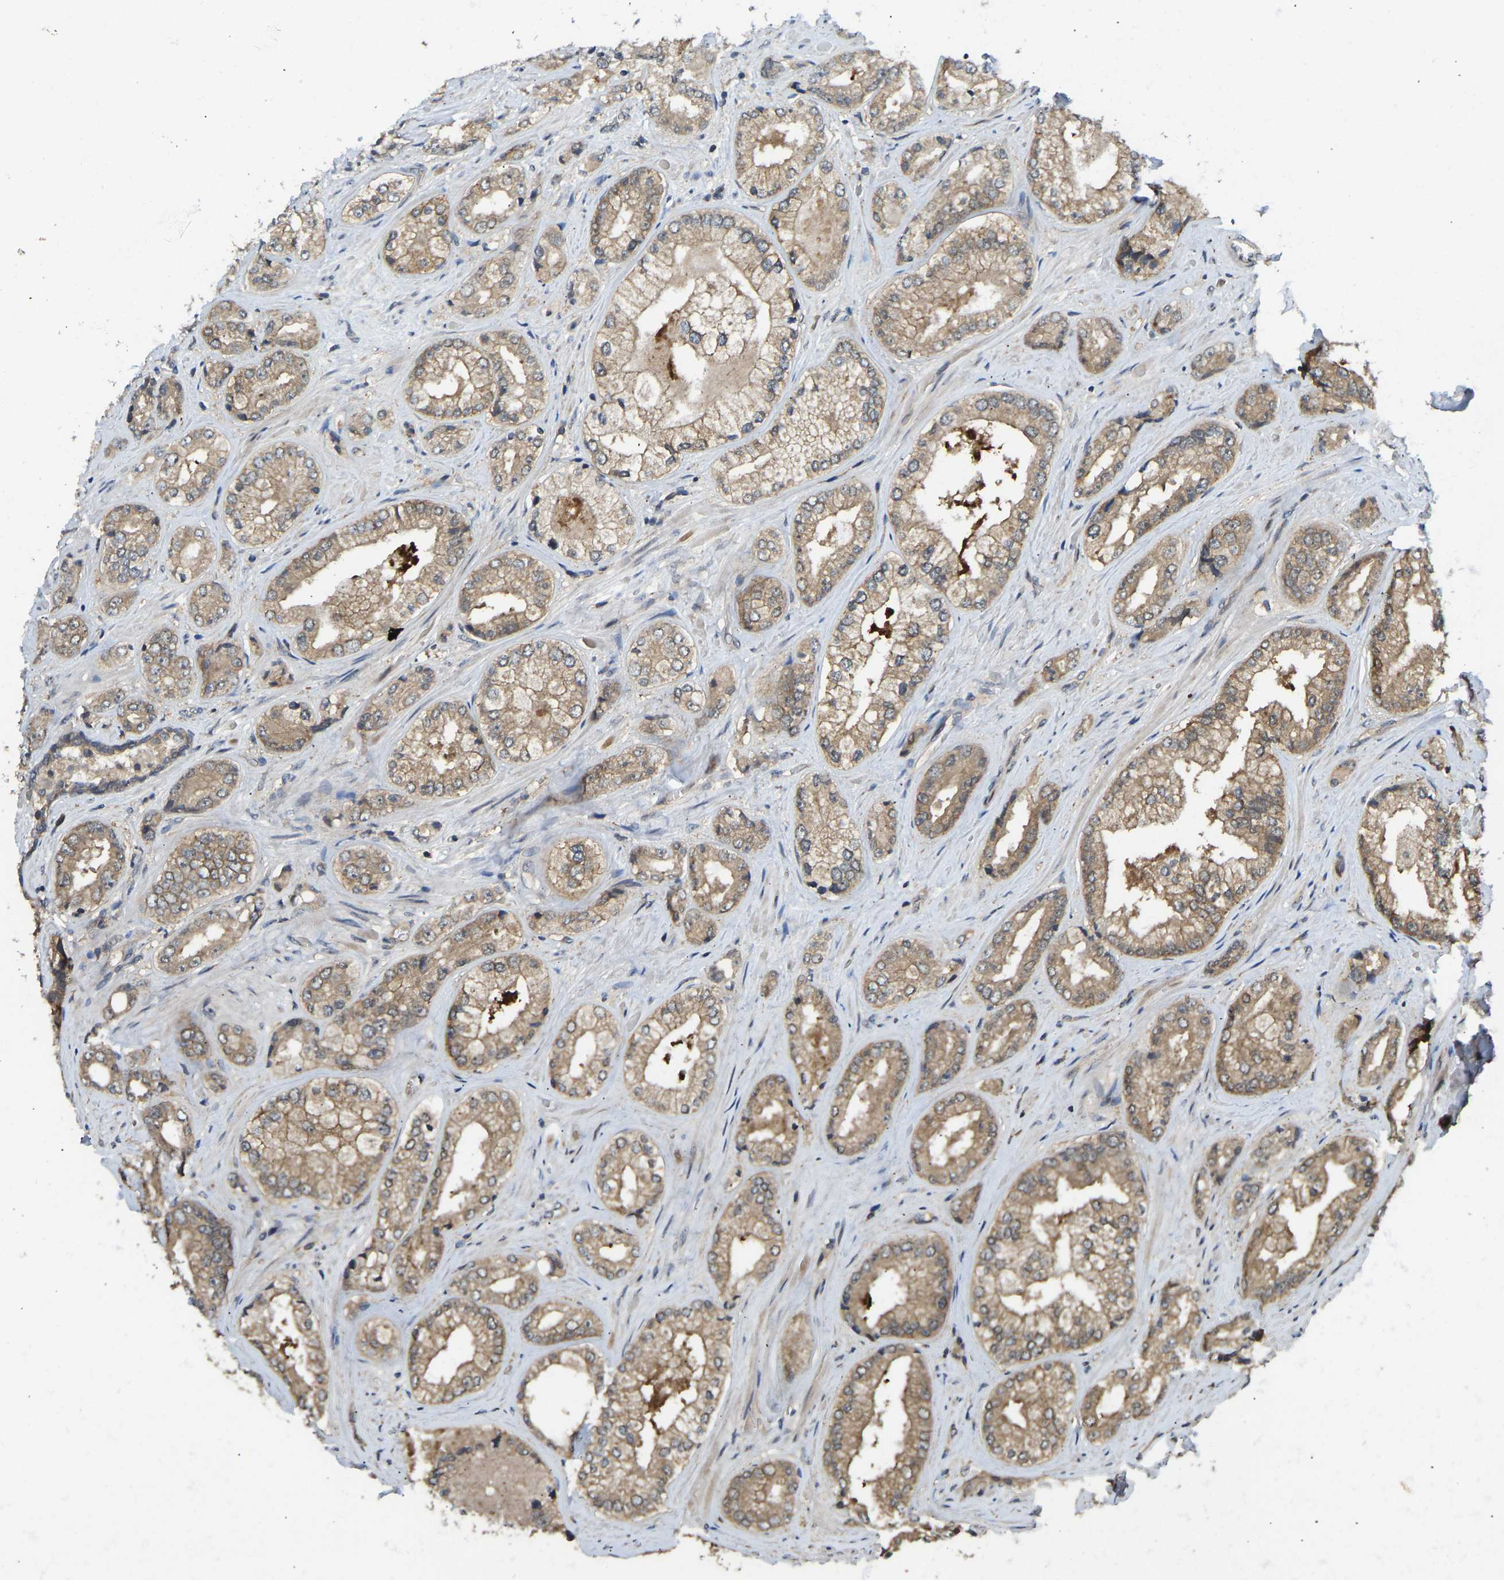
{"staining": {"intensity": "moderate", "quantity": ">75%", "location": "cytoplasmic/membranous"}, "tissue": "prostate cancer", "cell_type": "Tumor cells", "image_type": "cancer", "snomed": [{"axis": "morphology", "description": "Adenocarcinoma, High grade"}, {"axis": "topography", "description": "Prostate"}], "caption": "Tumor cells demonstrate medium levels of moderate cytoplasmic/membranous positivity in about >75% of cells in human prostate cancer (high-grade adenocarcinoma).", "gene": "NDRG3", "patient": {"sex": "male", "age": 61}}